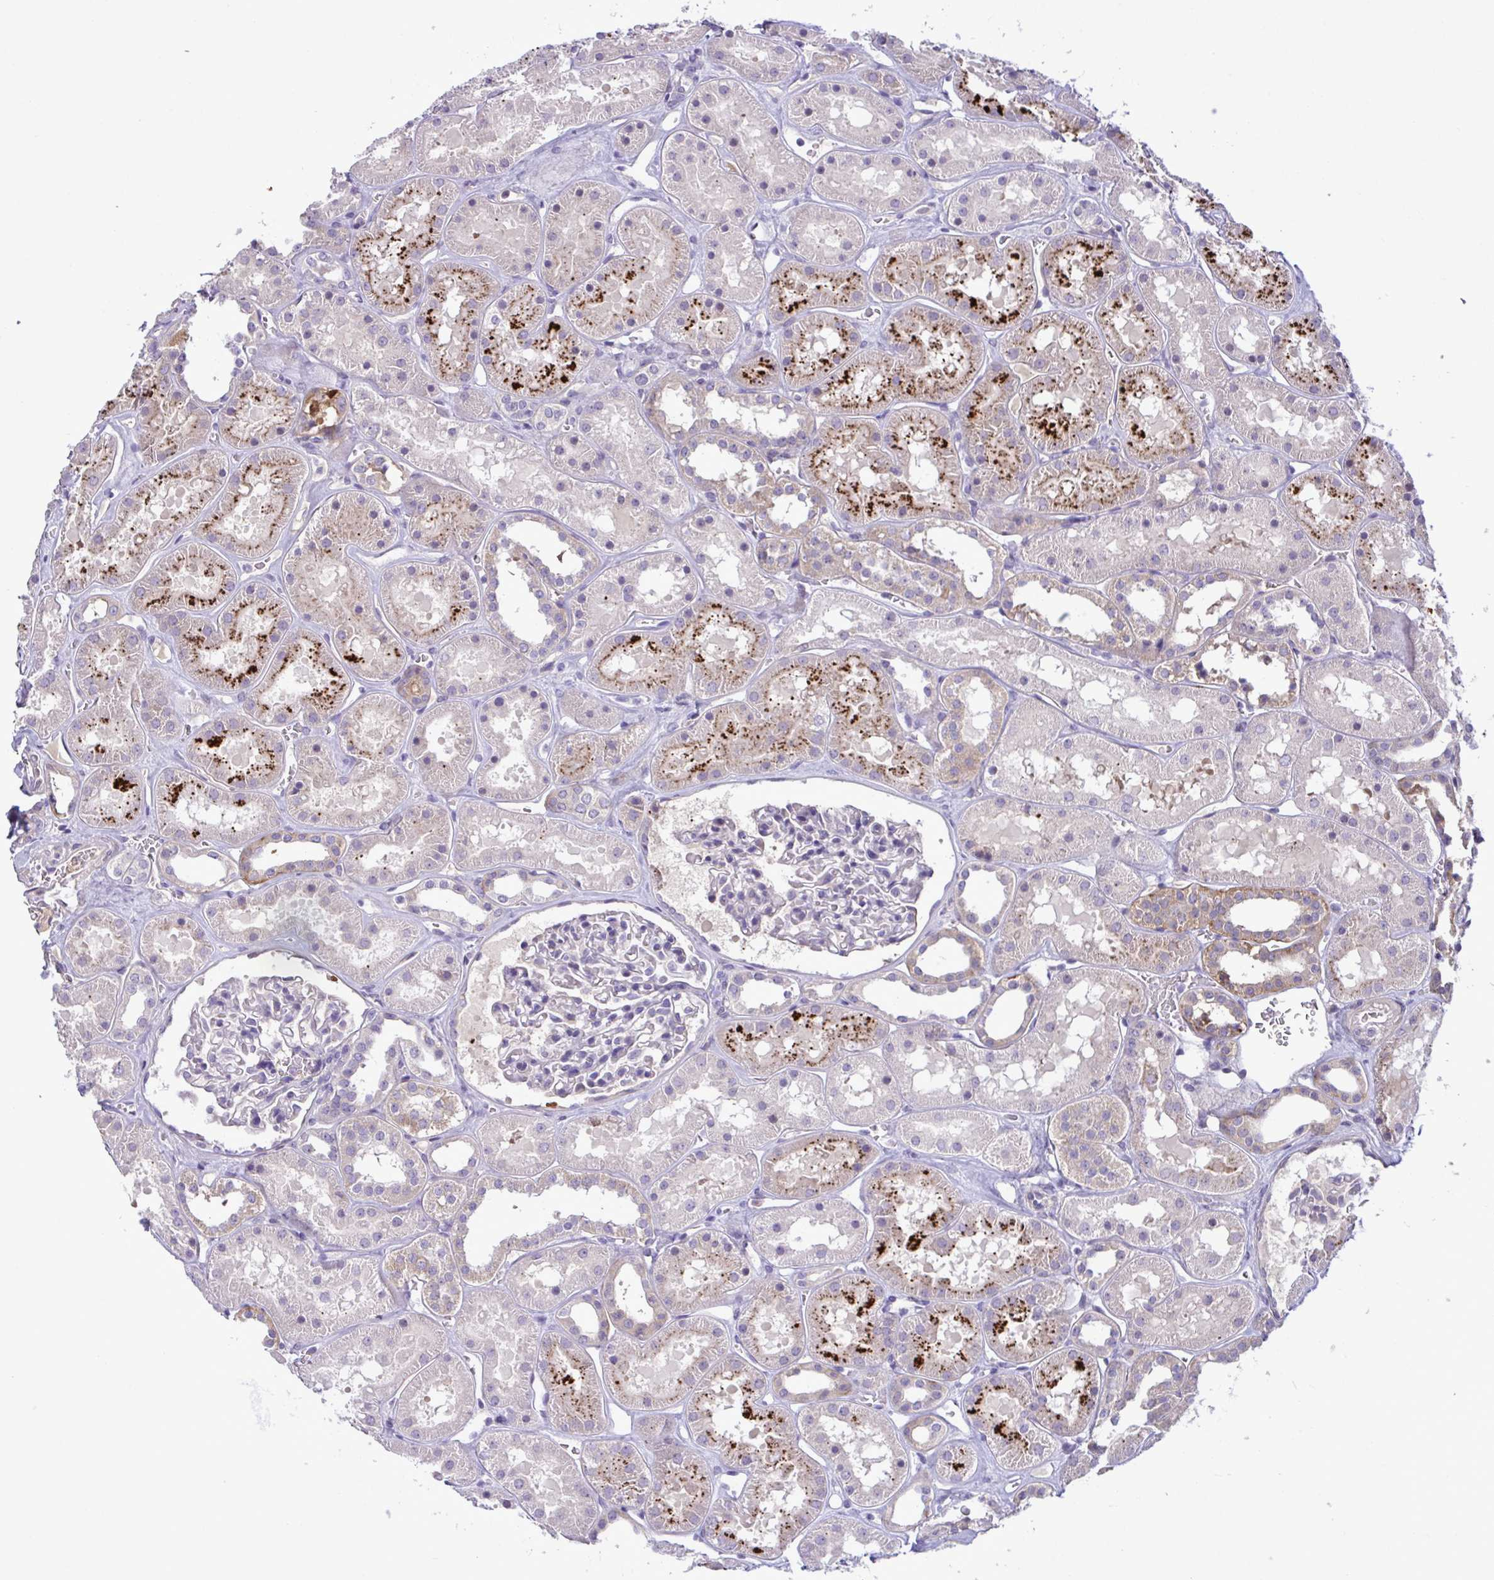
{"staining": {"intensity": "negative", "quantity": "none", "location": "none"}, "tissue": "kidney", "cell_type": "Cells in glomeruli", "image_type": "normal", "snomed": [{"axis": "morphology", "description": "Normal tissue, NOS"}, {"axis": "topography", "description": "Kidney"}], "caption": "IHC micrograph of normal kidney stained for a protein (brown), which displays no expression in cells in glomeruli.", "gene": "SYNPO2L", "patient": {"sex": "female", "age": 41}}